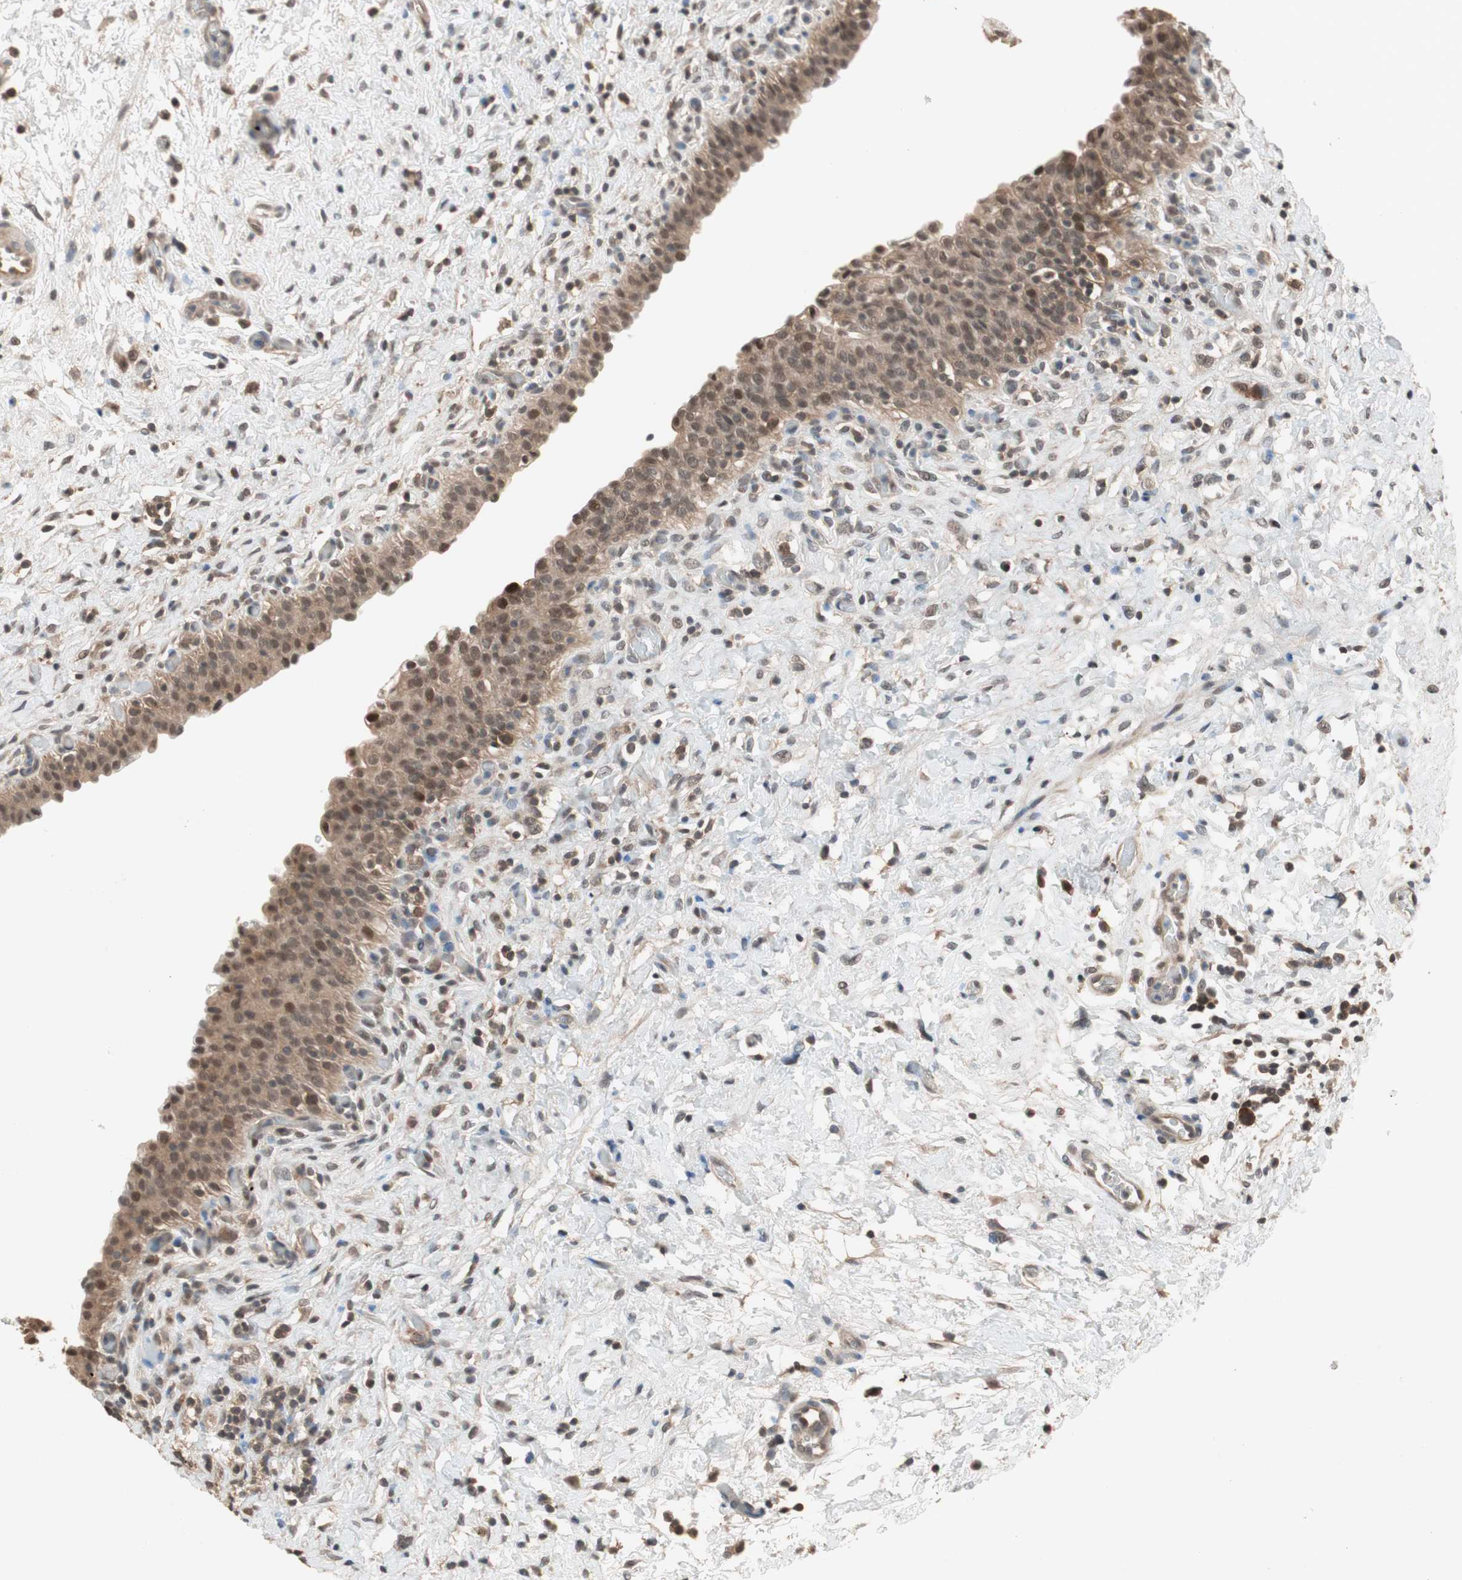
{"staining": {"intensity": "moderate", "quantity": ">75%", "location": "cytoplasmic/membranous,nuclear"}, "tissue": "urinary bladder", "cell_type": "Urothelial cells", "image_type": "normal", "snomed": [{"axis": "morphology", "description": "Normal tissue, NOS"}, {"axis": "topography", "description": "Urinary bladder"}], "caption": "Urothelial cells display medium levels of moderate cytoplasmic/membranous,nuclear positivity in about >75% of cells in normal human urinary bladder.", "gene": "GART", "patient": {"sex": "male", "age": 51}}